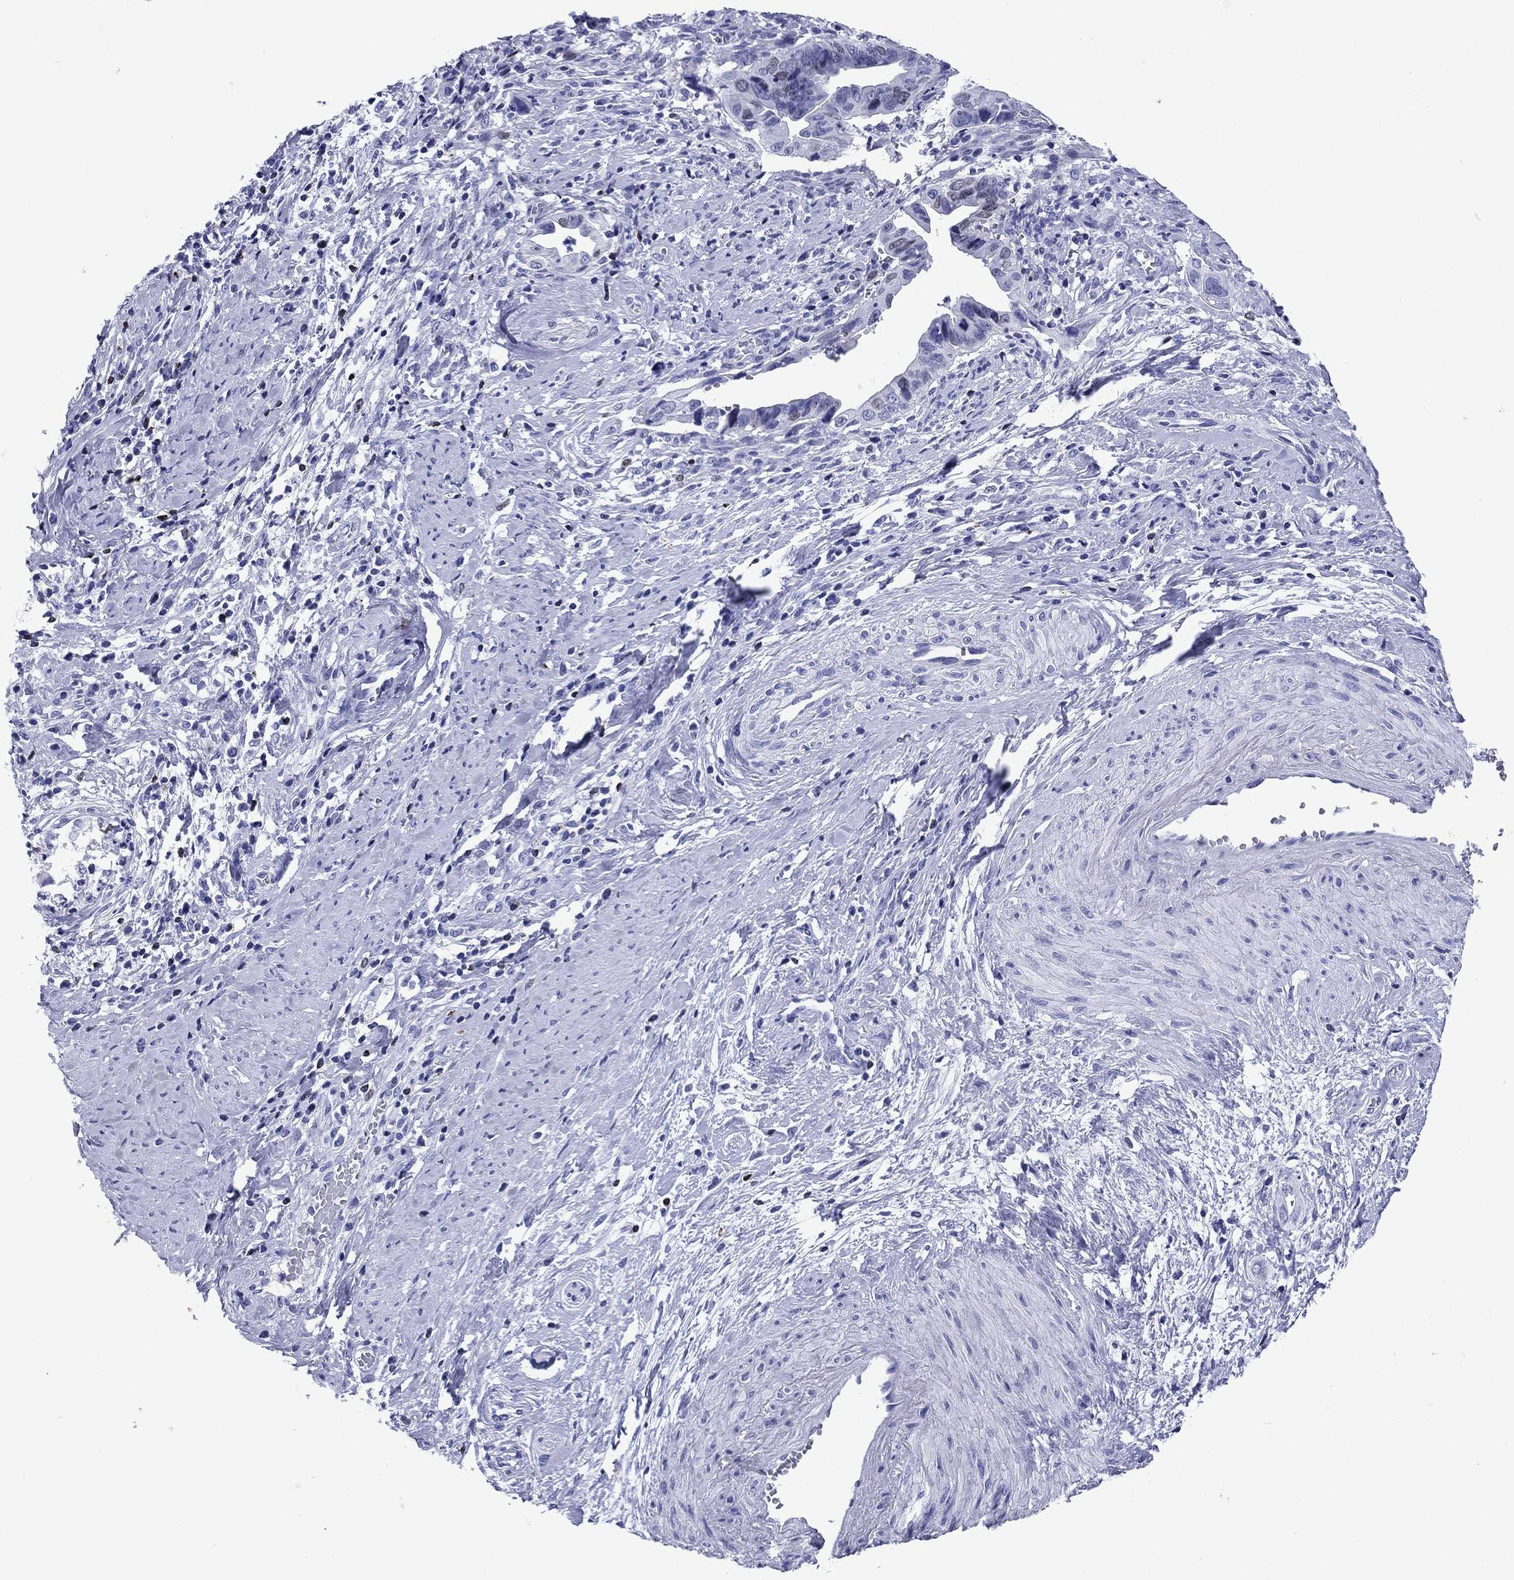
{"staining": {"intensity": "negative", "quantity": "none", "location": "none"}, "tissue": "cervical cancer", "cell_type": "Tumor cells", "image_type": "cancer", "snomed": [{"axis": "morphology", "description": "Adenocarcinoma, NOS"}, {"axis": "topography", "description": "Cervix"}], "caption": "DAB (3,3'-diaminobenzidine) immunohistochemical staining of human adenocarcinoma (cervical) exhibits no significant positivity in tumor cells.", "gene": "GZMK", "patient": {"sex": "female", "age": 42}}